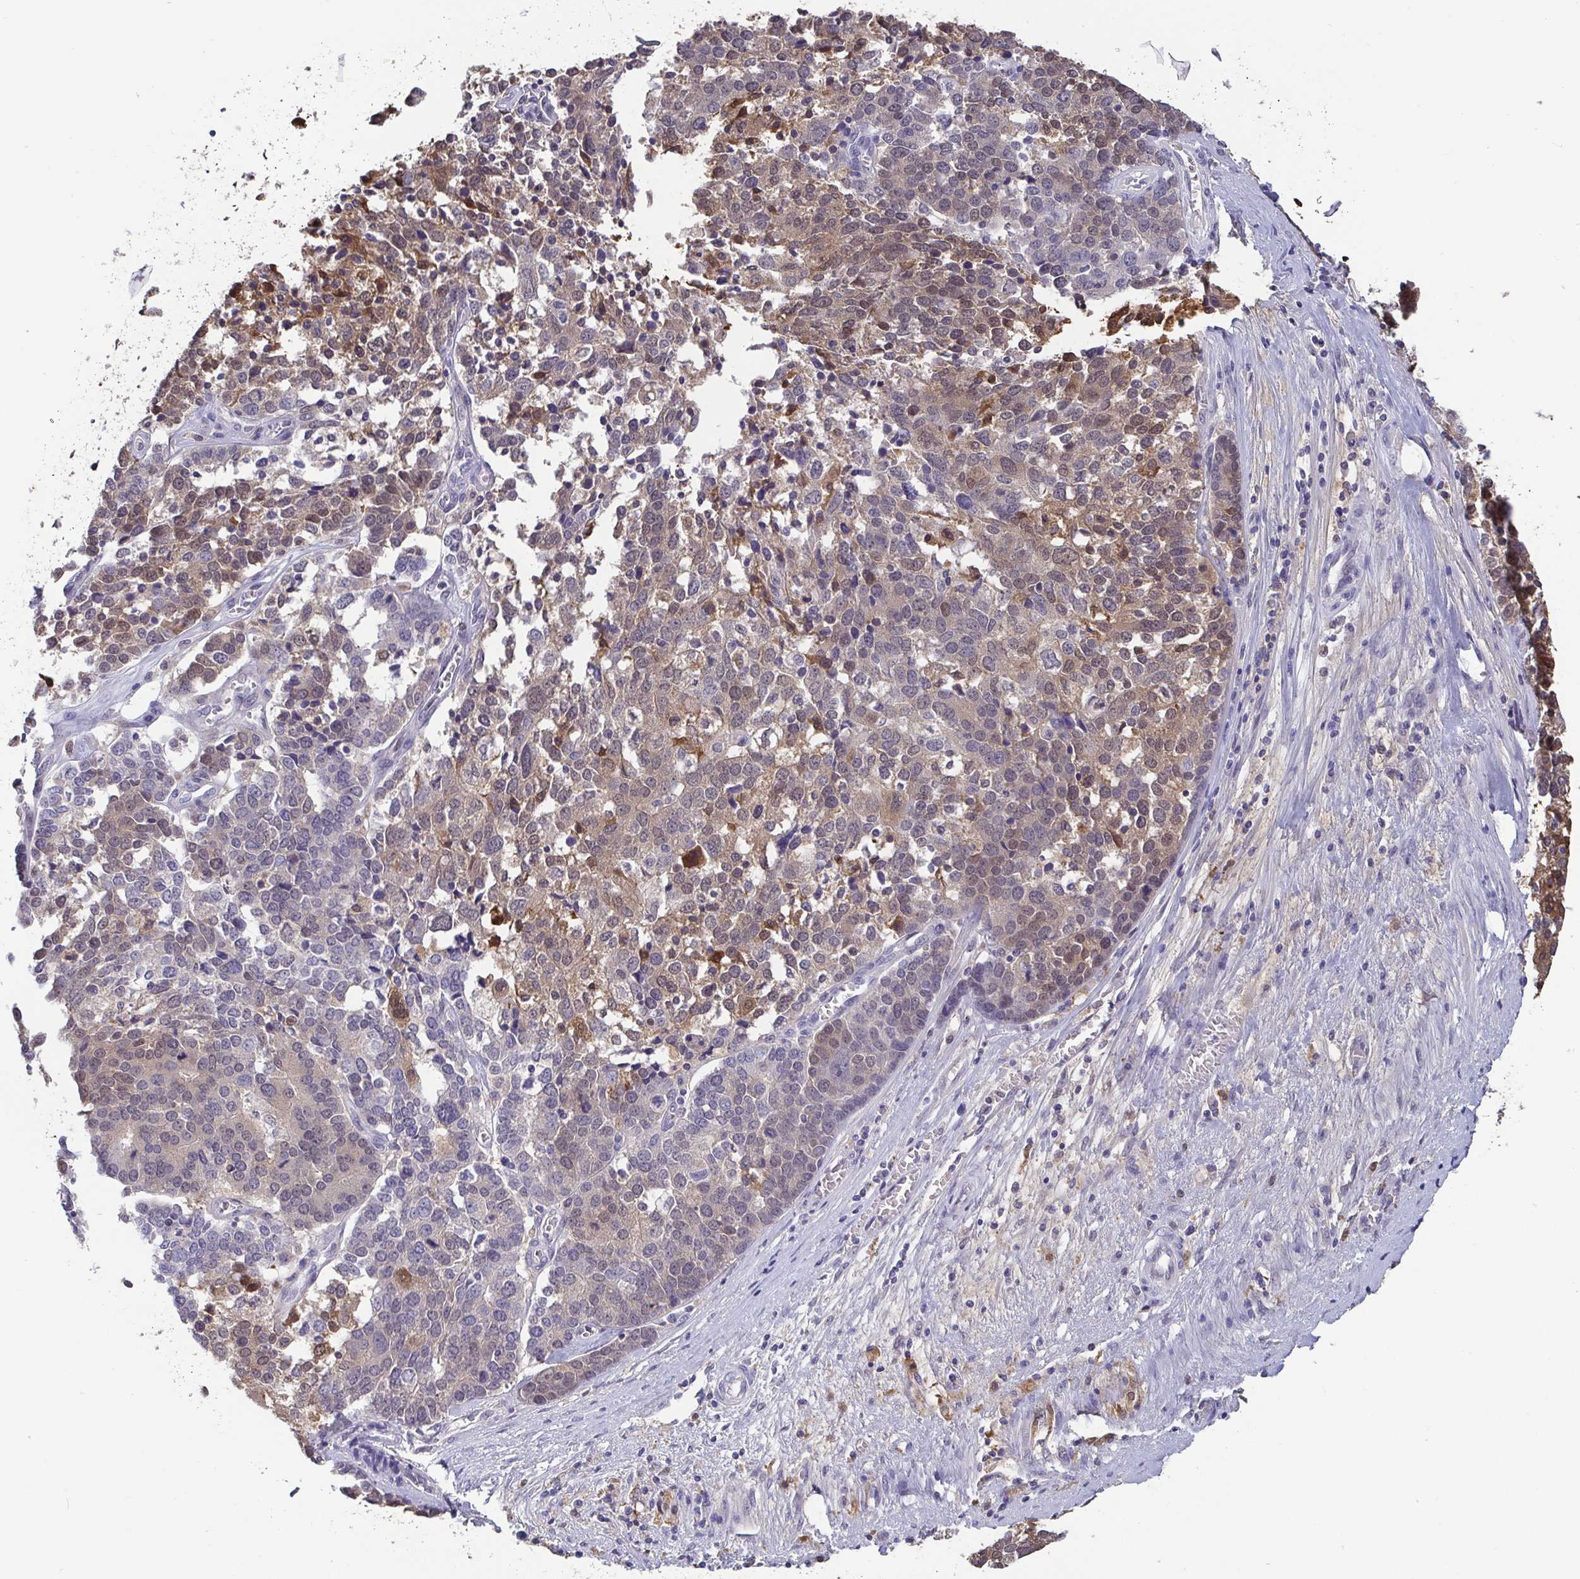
{"staining": {"intensity": "weak", "quantity": "25%-75%", "location": "cytoplasmic/membranous,nuclear"}, "tissue": "ovarian cancer", "cell_type": "Tumor cells", "image_type": "cancer", "snomed": [{"axis": "morphology", "description": "Cystadenocarcinoma, serous, NOS"}, {"axis": "topography", "description": "Ovary"}], "caption": "Tumor cells reveal low levels of weak cytoplasmic/membranous and nuclear staining in approximately 25%-75% of cells in ovarian serous cystadenocarcinoma.", "gene": "IDH1", "patient": {"sex": "female", "age": 44}}